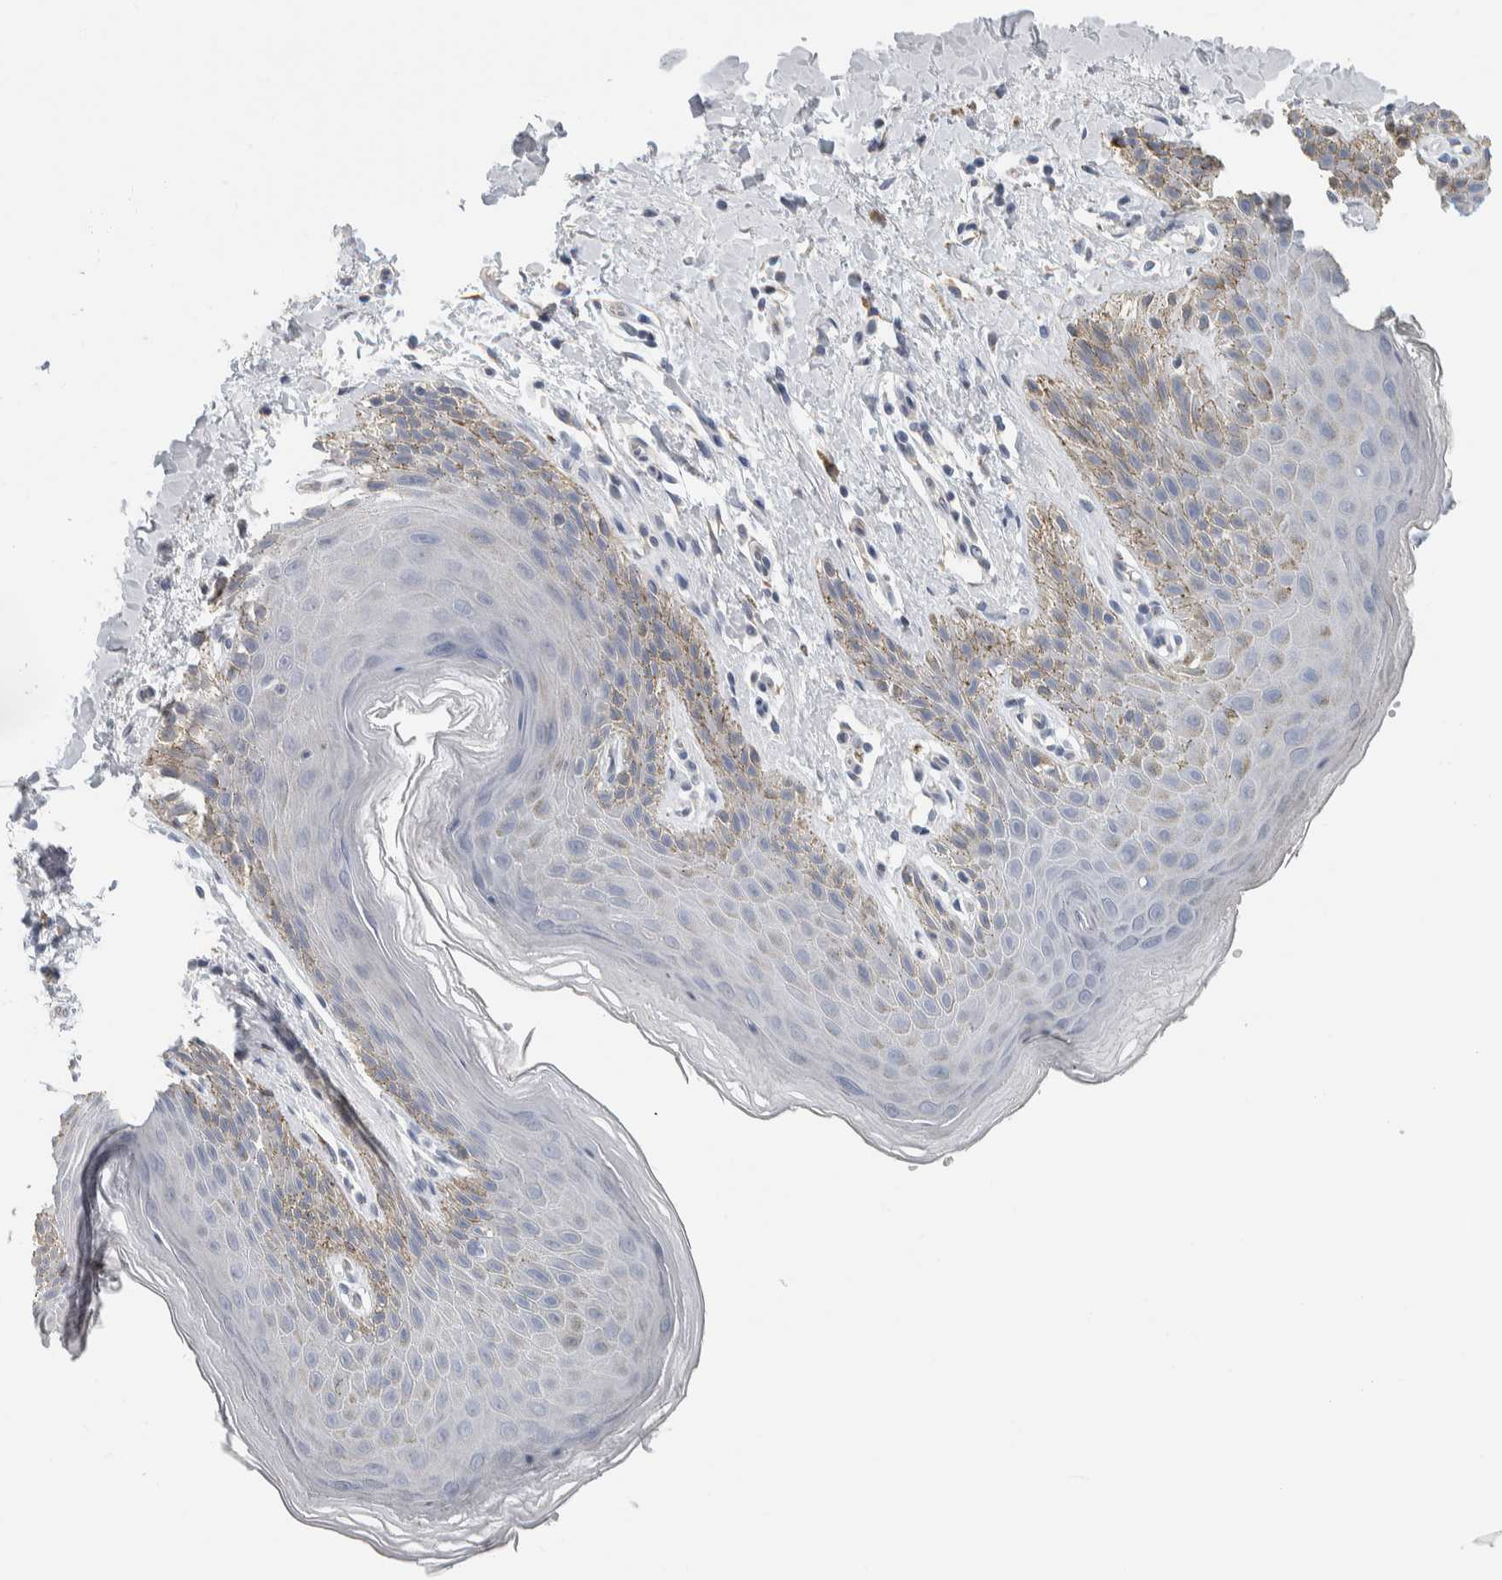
{"staining": {"intensity": "weak", "quantity": "<25%", "location": "cytoplasmic/membranous"}, "tissue": "skin", "cell_type": "Epidermal cells", "image_type": "normal", "snomed": [{"axis": "morphology", "description": "Normal tissue, NOS"}, {"axis": "topography", "description": "Anal"}, {"axis": "topography", "description": "Peripheral nerve tissue"}], "caption": "IHC of normal human skin shows no staining in epidermal cells. Brightfield microscopy of immunohistochemistry stained with DAB (3,3'-diaminobenzidine) (brown) and hematoxylin (blue), captured at high magnification.", "gene": "NEFM", "patient": {"sex": "male", "age": 44}}